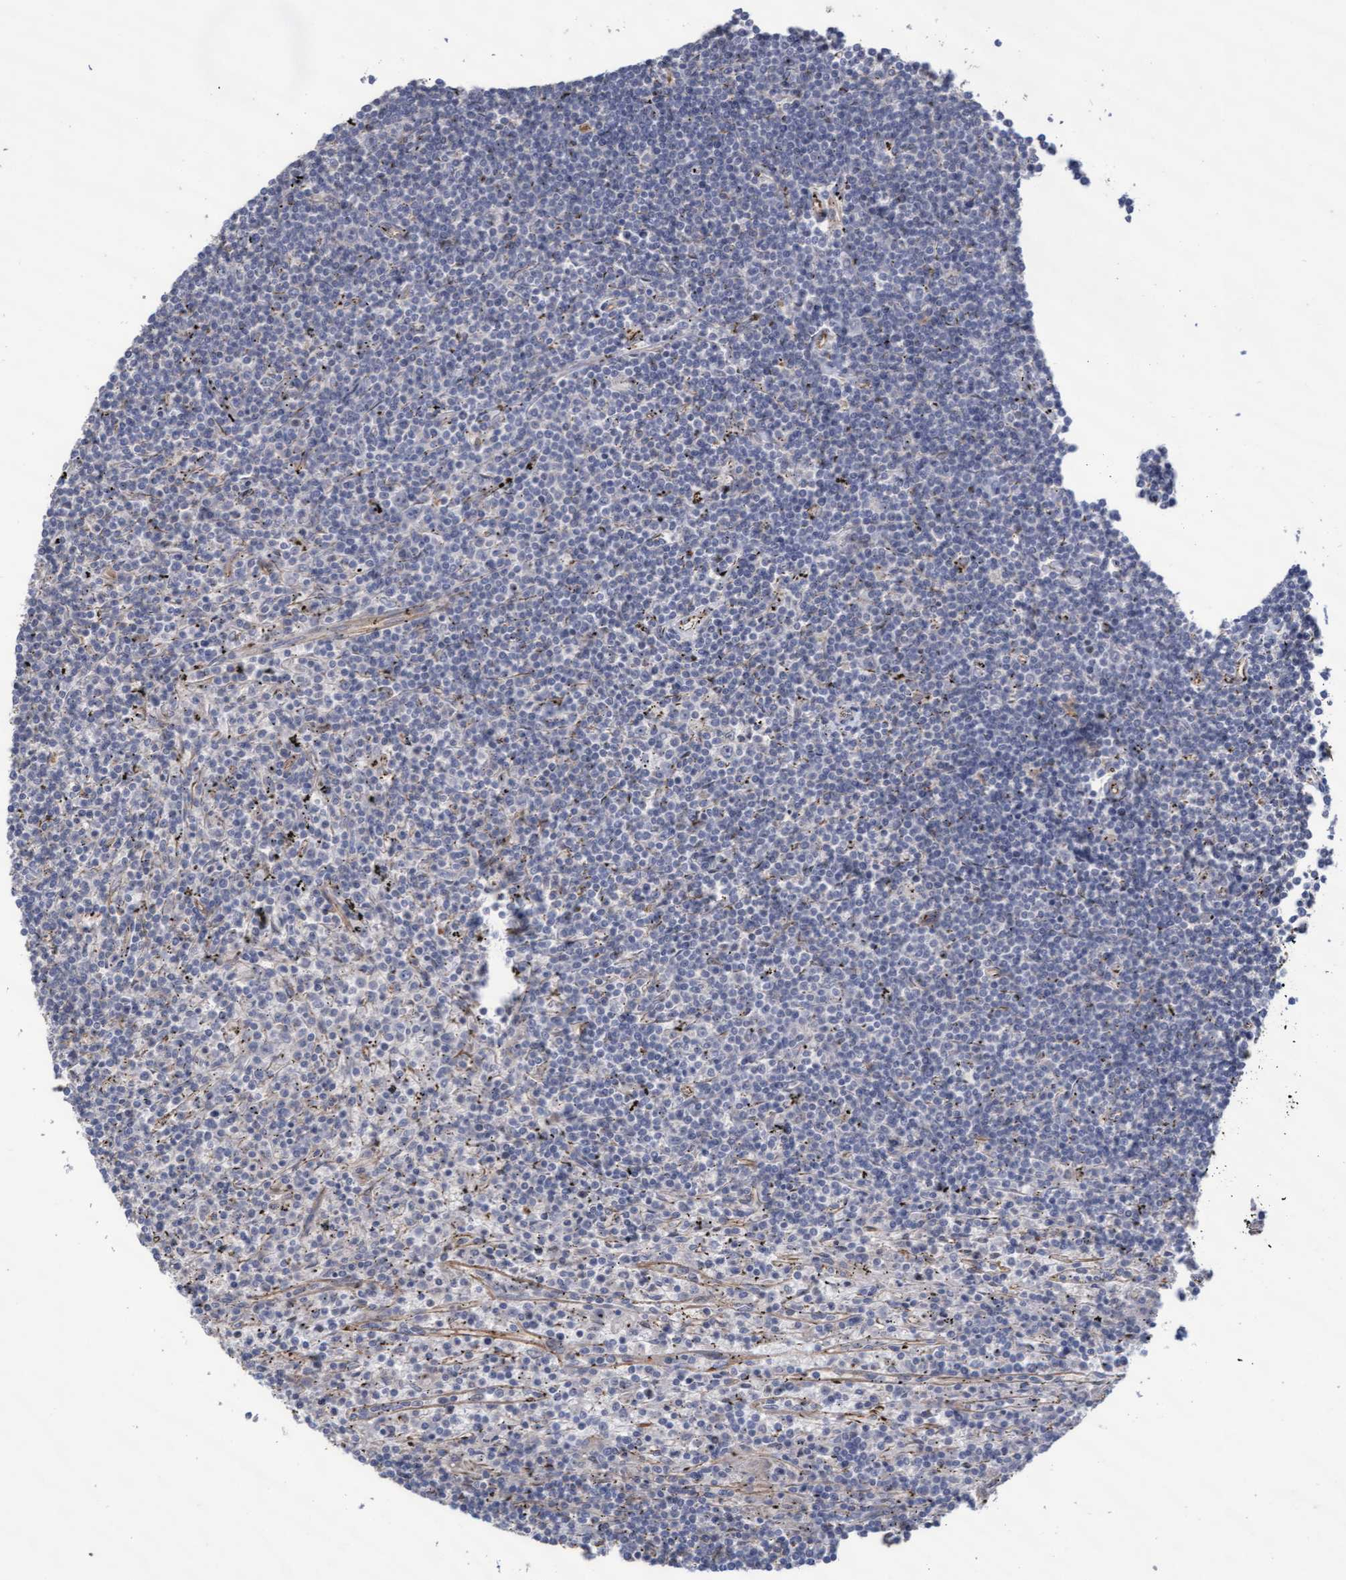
{"staining": {"intensity": "negative", "quantity": "none", "location": "none"}, "tissue": "lymphoma", "cell_type": "Tumor cells", "image_type": "cancer", "snomed": [{"axis": "morphology", "description": "Malignant lymphoma, non-Hodgkin's type, Low grade"}, {"axis": "topography", "description": "Spleen"}], "caption": "The histopathology image shows no staining of tumor cells in lymphoma.", "gene": "KRT24", "patient": {"sex": "male", "age": 76}}